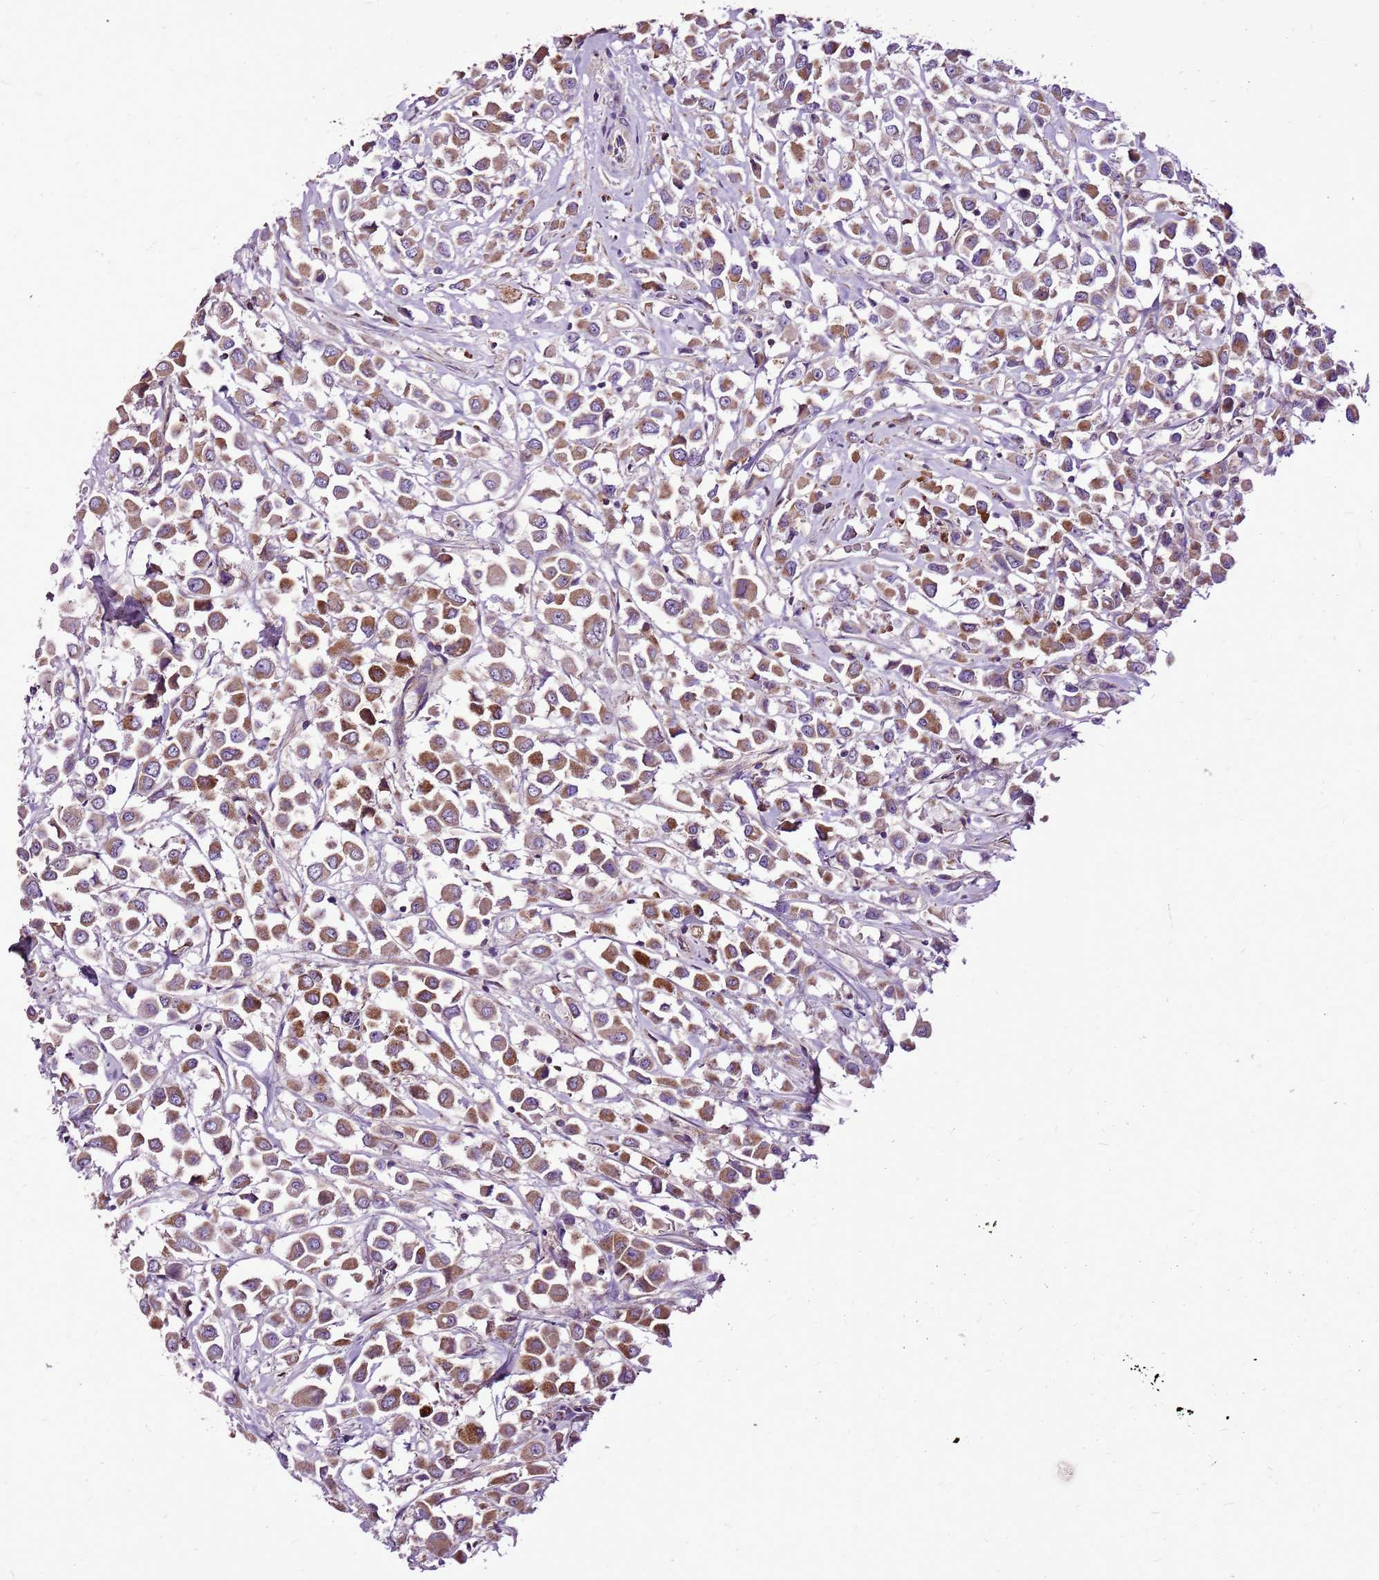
{"staining": {"intensity": "moderate", "quantity": ">75%", "location": "cytoplasmic/membranous"}, "tissue": "breast cancer", "cell_type": "Tumor cells", "image_type": "cancer", "snomed": [{"axis": "morphology", "description": "Duct carcinoma"}, {"axis": "topography", "description": "Breast"}], "caption": "Protein staining reveals moderate cytoplasmic/membranous expression in about >75% of tumor cells in invasive ductal carcinoma (breast).", "gene": "GCDH", "patient": {"sex": "female", "age": 61}}